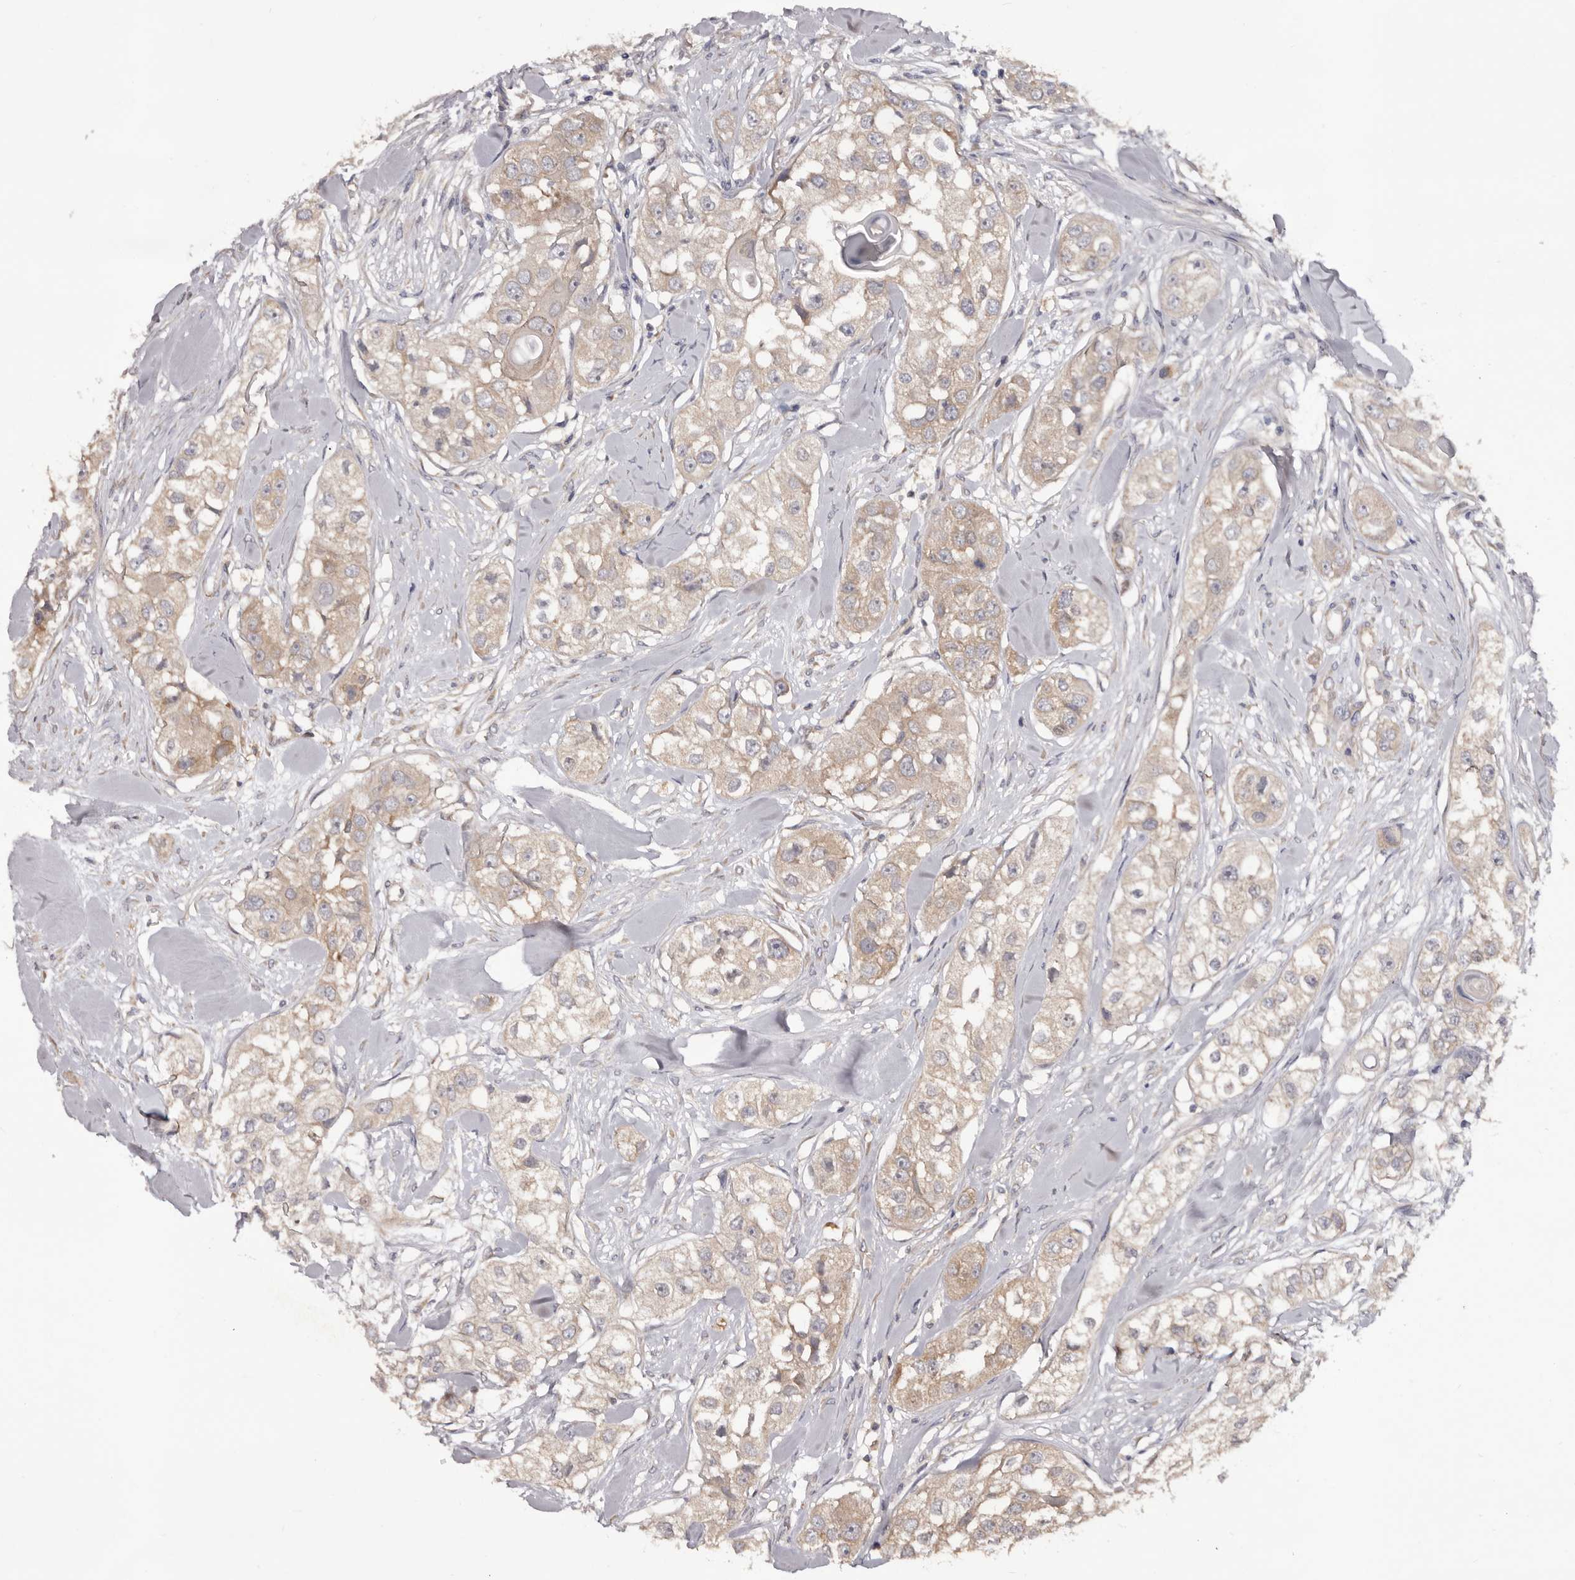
{"staining": {"intensity": "weak", "quantity": ">75%", "location": "cytoplasmic/membranous"}, "tissue": "head and neck cancer", "cell_type": "Tumor cells", "image_type": "cancer", "snomed": [{"axis": "morphology", "description": "Normal tissue, NOS"}, {"axis": "morphology", "description": "Squamous cell carcinoma, NOS"}, {"axis": "topography", "description": "Skeletal muscle"}, {"axis": "topography", "description": "Head-Neck"}], "caption": "Immunohistochemical staining of head and neck squamous cell carcinoma displays low levels of weak cytoplasmic/membranous positivity in approximately >75% of tumor cells.", "gene": "HBS1L", "patient": {"sex": "male", "age": 51}}